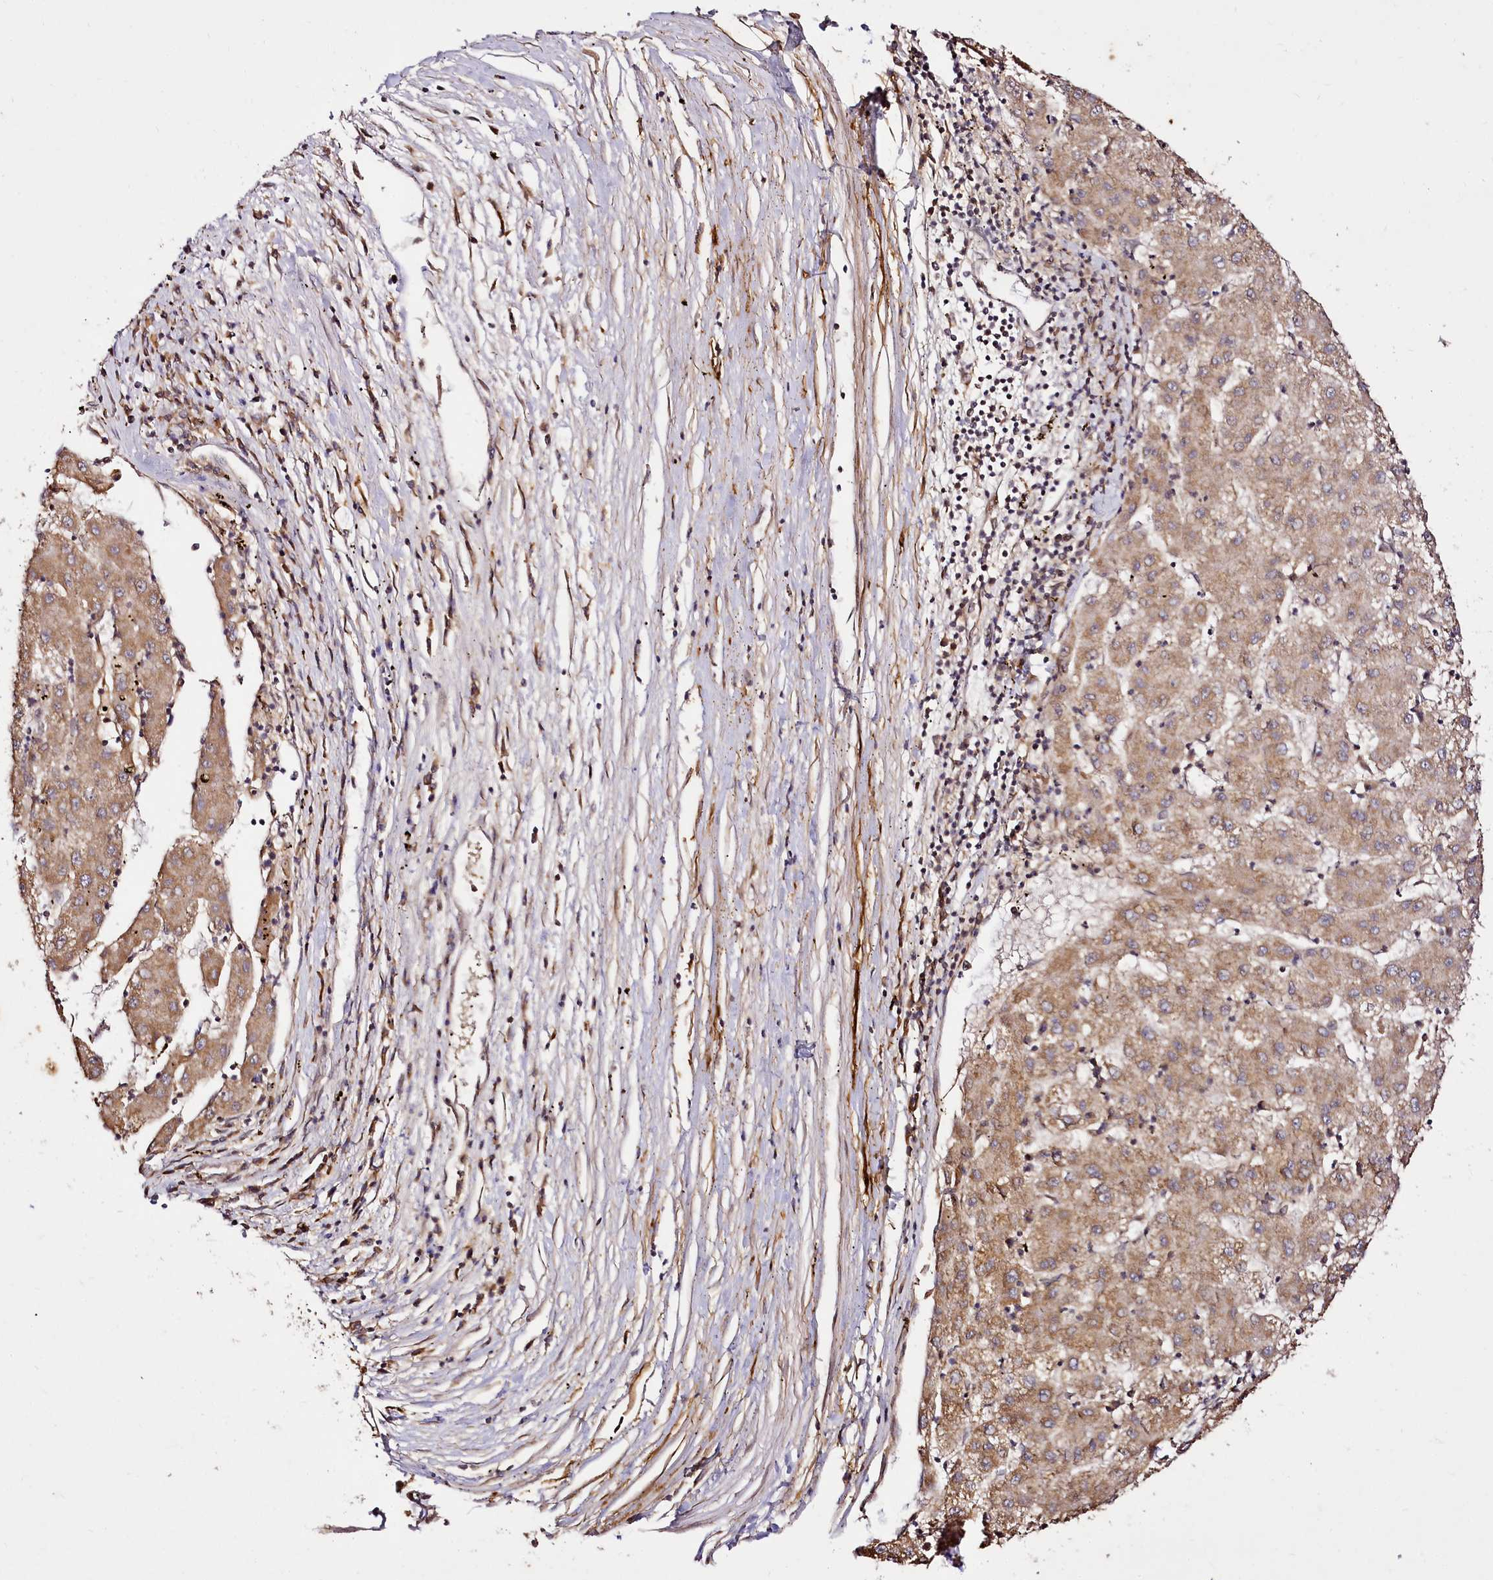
{"staining": {"intensity": "moderate", "quantity": ">75%", "location": "cytoplasmic/membranous"}, "tissue": "liver cancer", "cell_type": "Tumor cells", "image_type": "cancer", "snomed": [{"axis": "morphology", "description": "Carcinoma, Hepatocellular, NOS"}, {"axis": "topography", "description": "Liver"}], "caption": "Human liver cancer (hepatocellular carcinoma) stained for a protein (brown) shows moderate cytoplasmic/membranous positive positivity in approximately >75% of tumor cells.", "gene": "EDIL3", "patient": {"sex": "male", "age": 72}}